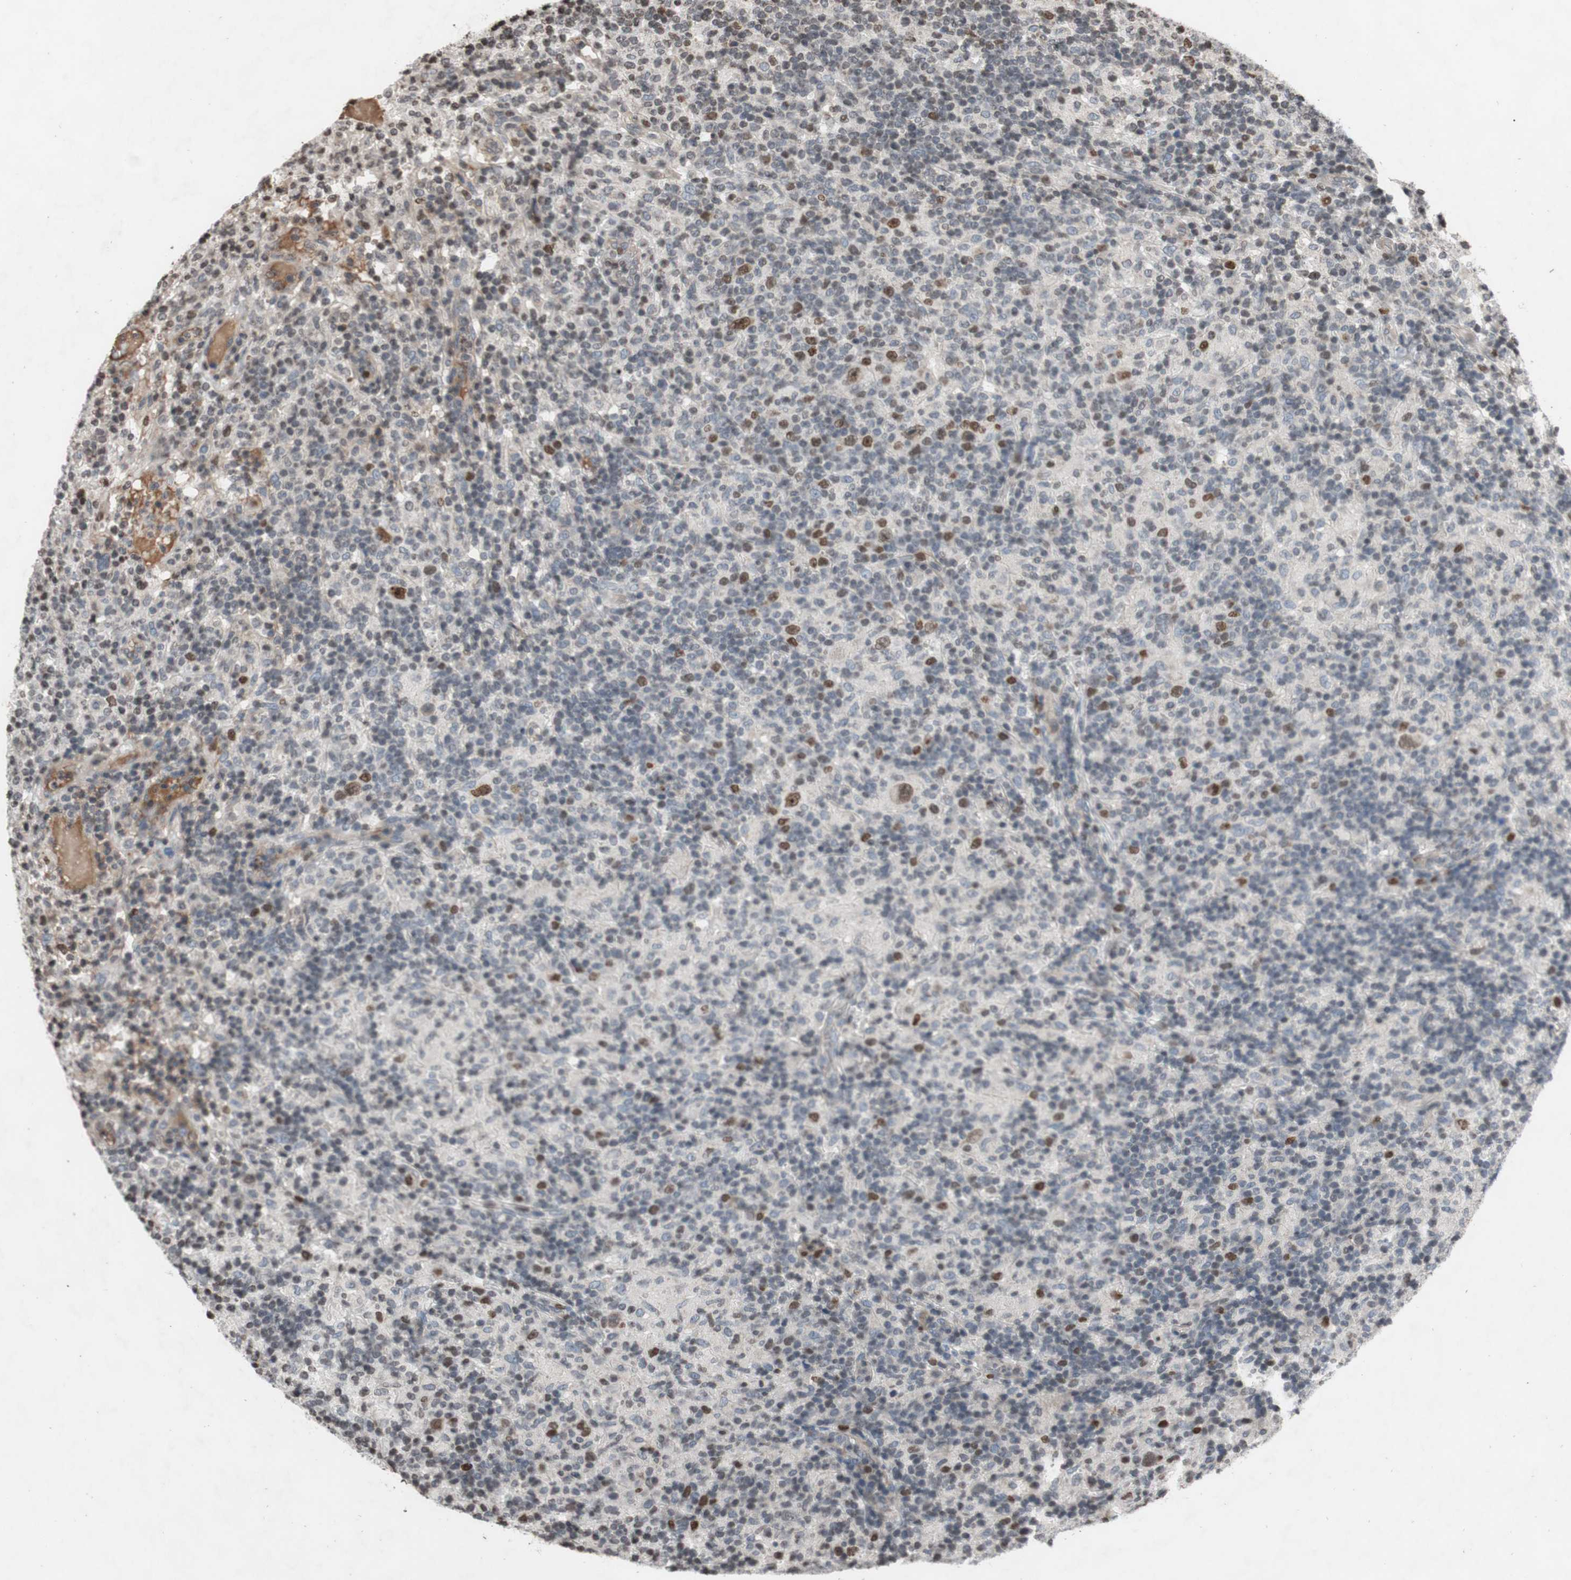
{"staining": {"intensity": "moderate", "quantity": "25%-75%", "location": "nuclear"}, "tissue": "lymphoma", "cell_type": "Tumor cells", "image_type": "cancer", "snomed": [{"axis": "morphology", "description": "Hodgkin's disease, NOS"}, {"axis": "topography", "description": "Lymph node"}], "caption": "Protein analysis of lymphoma tissue demonstrates moderate nuclear staining in about 25%-75% of tumor cells.", "gene": "MCM6", "patient": {"sex": "male", "age": 70}}